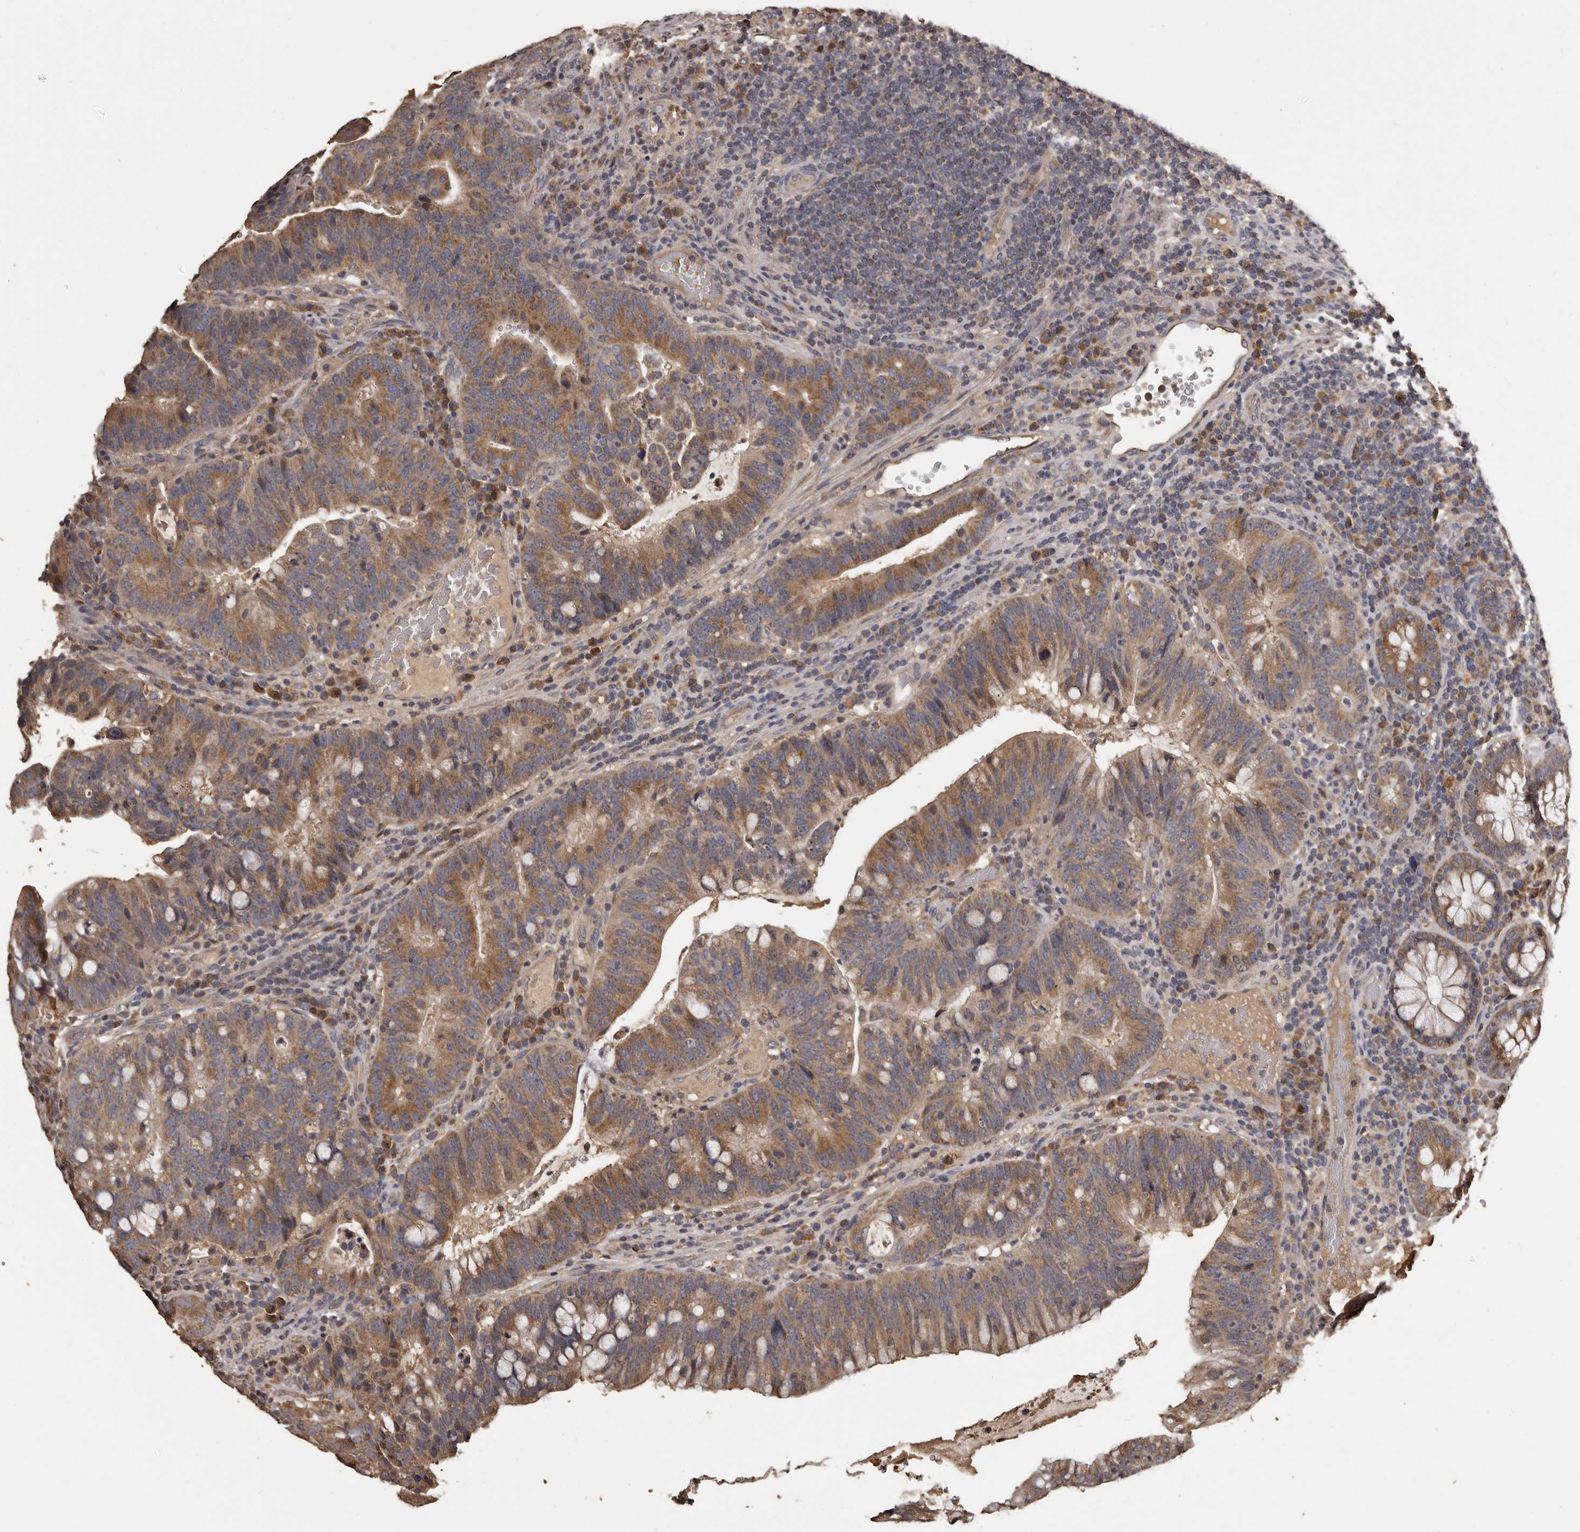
{"staining": {"intensity": "moderate", "quantity": ">75%", "location": "cytoplasmic/membranous"}, "tissue": "colorectal cancer", "cell_type": "Tumor cells", "image_type": "cancer", "snomed": [{"axis": "morphology", "description": "Adenocarcinoma, NOS"}, {"axis": "topography", "description": "Colon"}], "caption": "Immunohistochemical staining of human colorectal adenocarcinoma displays medium levels of moderate cytoplasmic/membranous positivity in approximately >75% of tumor cells.", "gene": "MGAT5", "patient": {"sex": "female", "age": 66}}